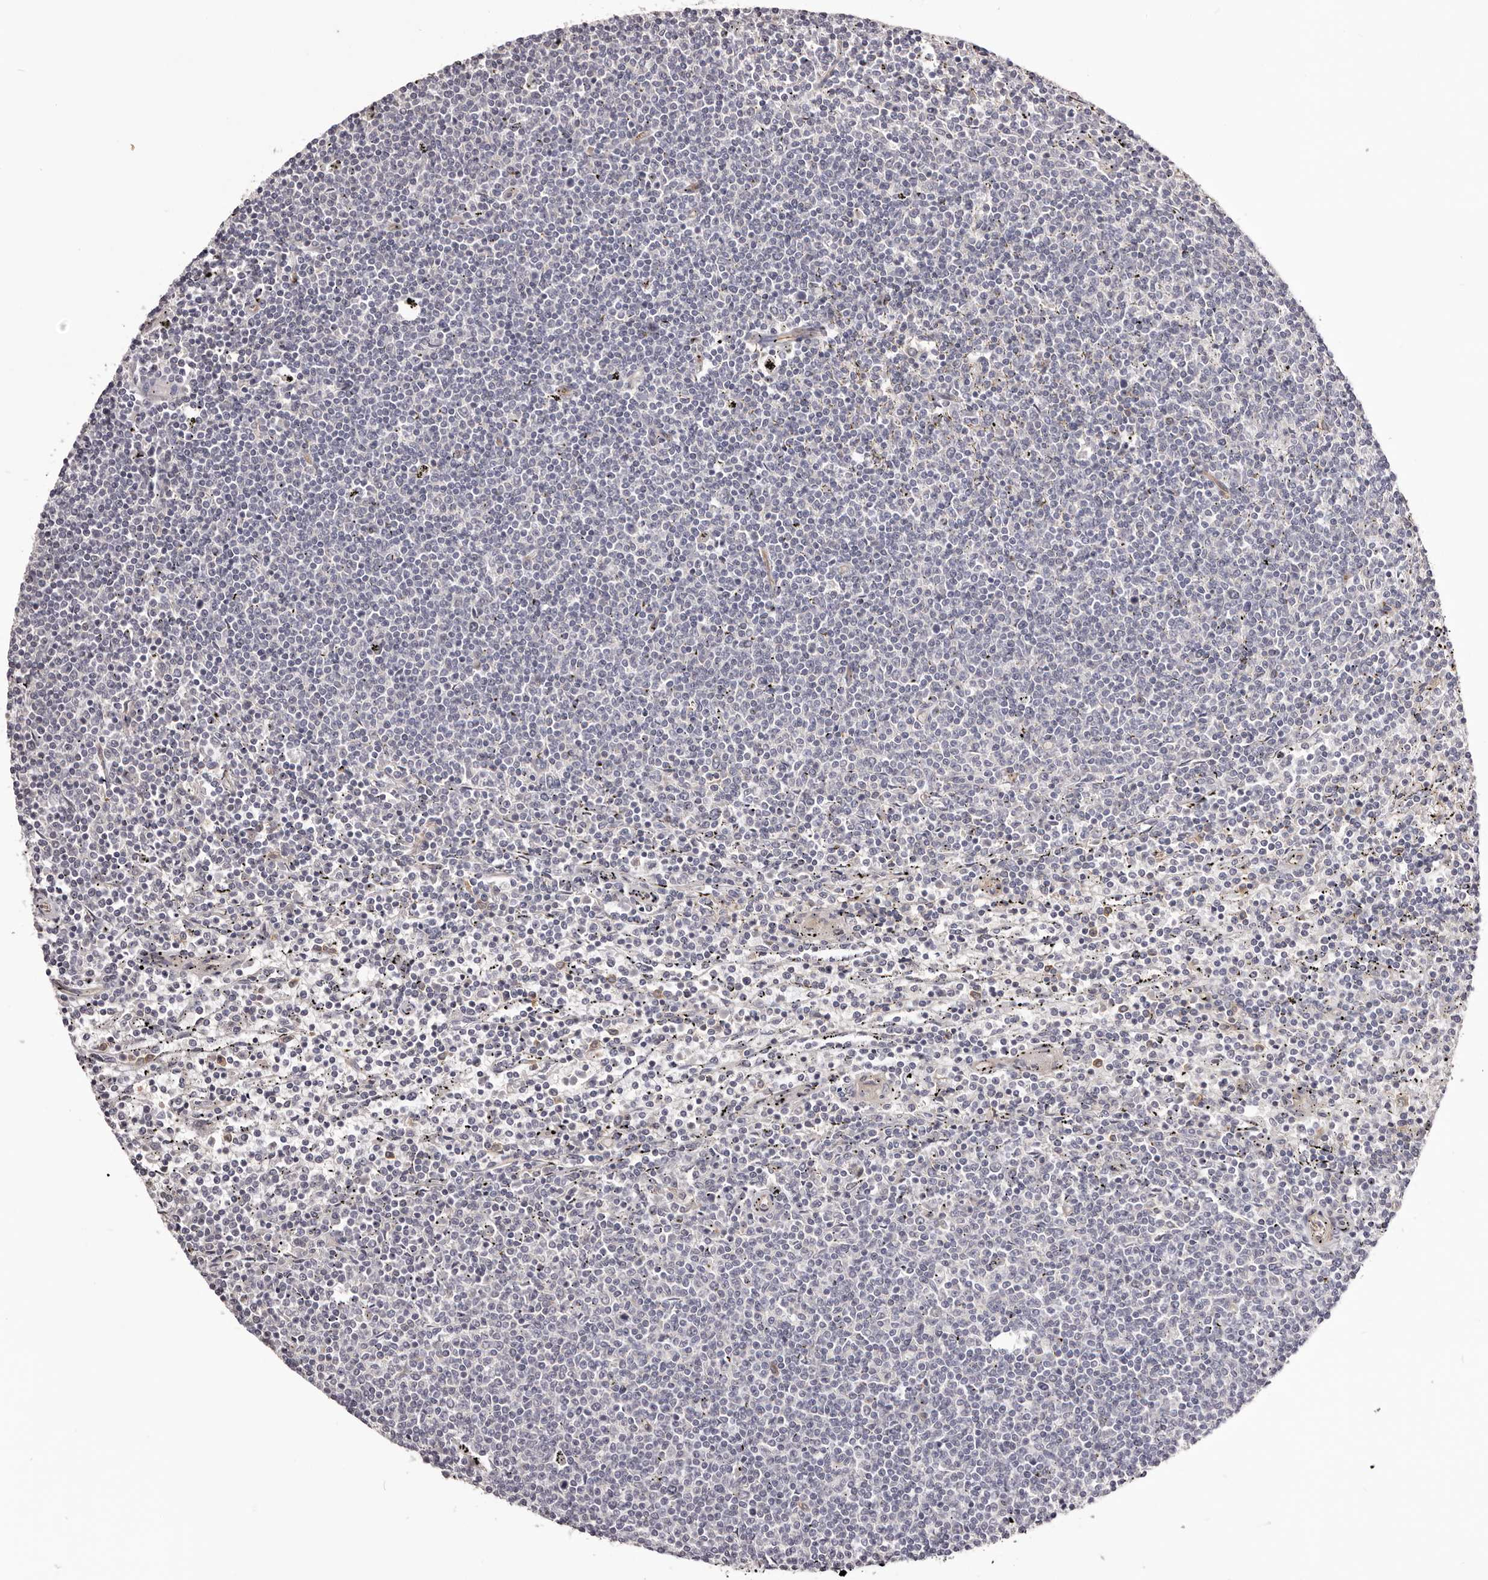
{"staining": {"intensity": "negative", "quantity": "none", "location": "none"}, "tissue": "lymphoma", "cell_type": "Tumor cells", "image_type": "cancer", "snomed": [{"axis": "morphology", "description": "Malignant lymphoma, non-Hodgkin's type, Low grade"}, {"axis": "topography", "description": "Spleen"}], "caption": "Immunohistochemical staining of malignant lymphoma, non-Hodgkin's type (low-grade) displays no significant staining in tumor cells.", "gene": "DMRT2", "patient": {"sex": "female", "age": 50}}